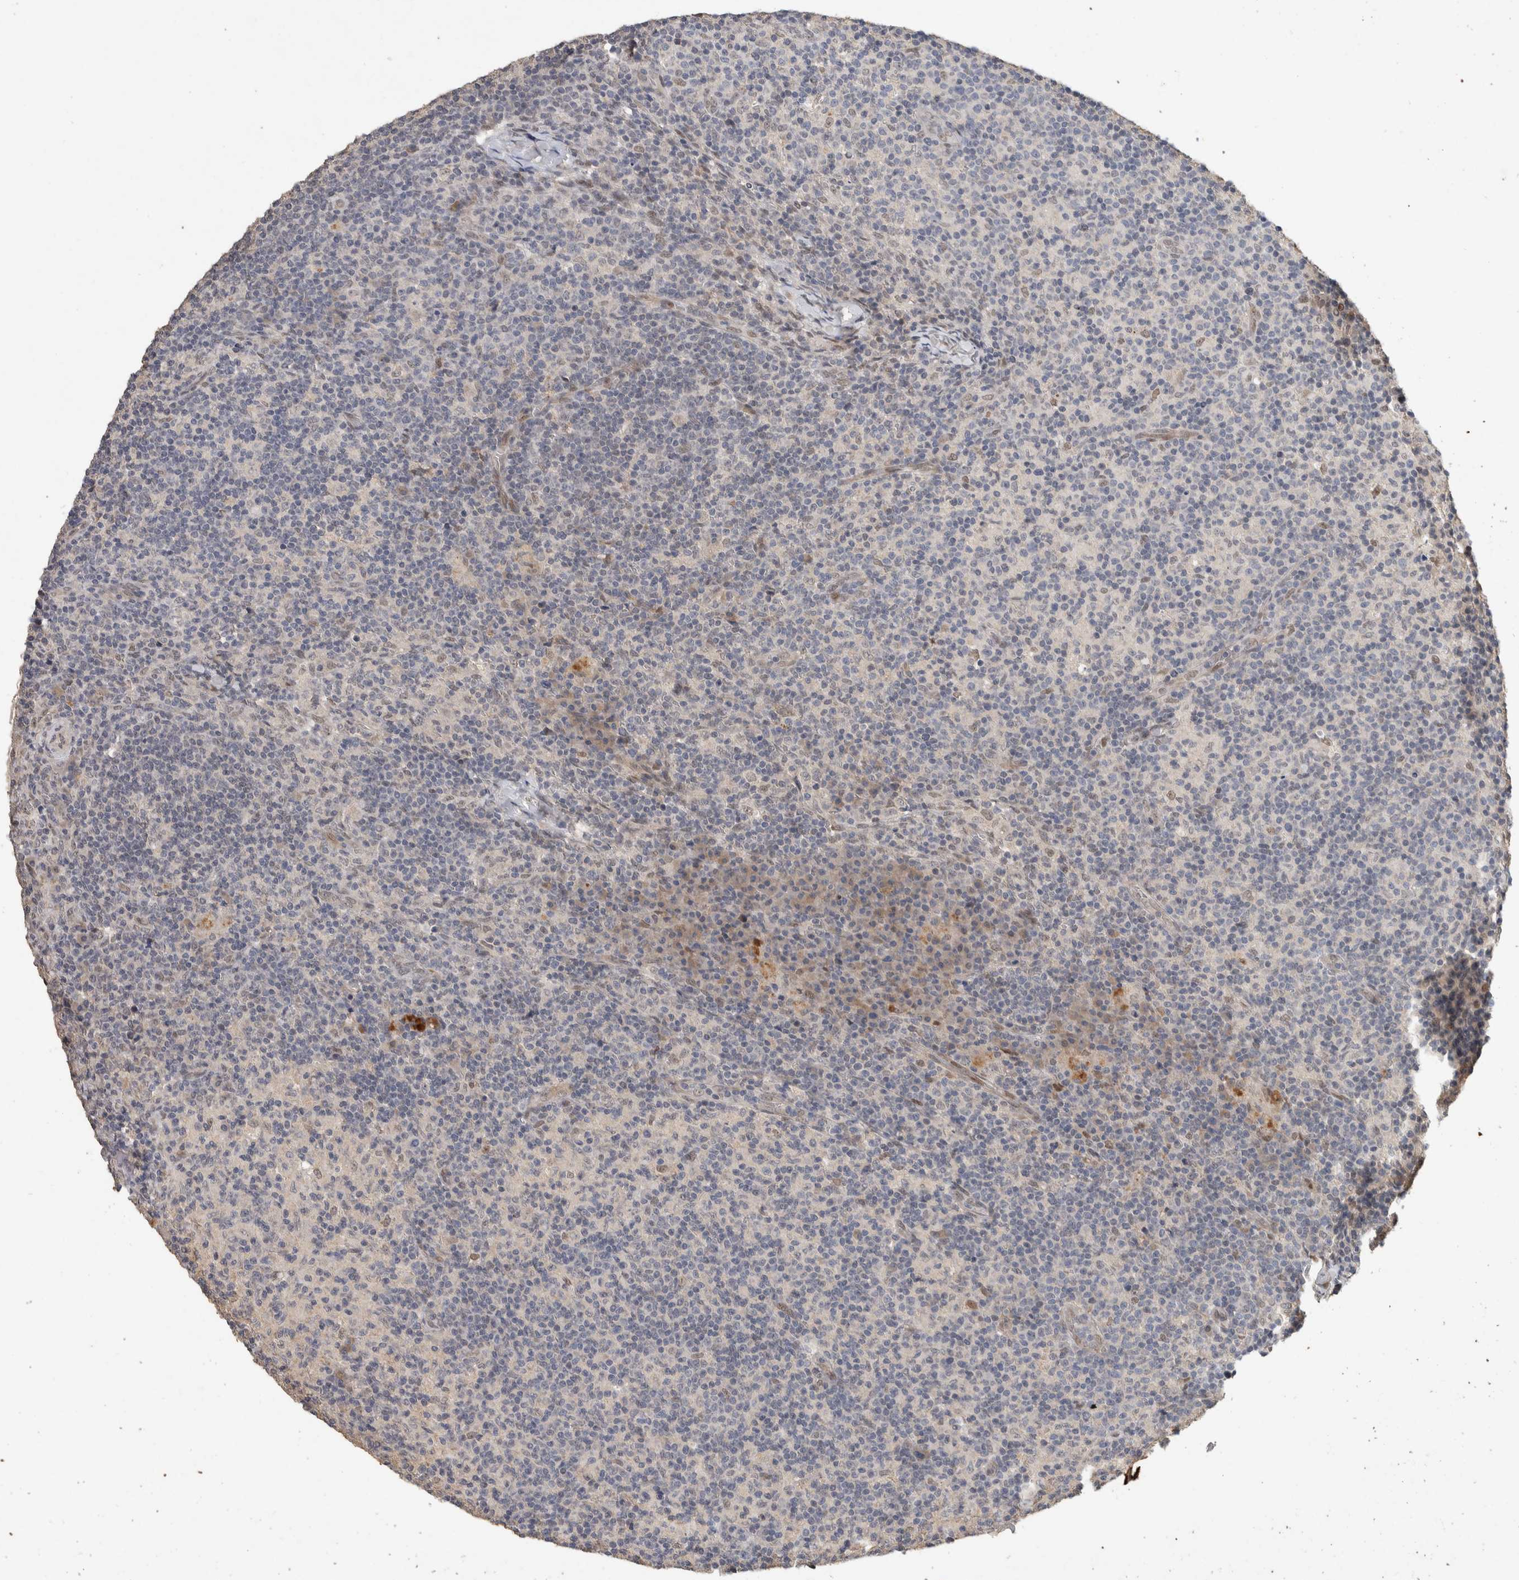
{"staining": {"intensity": "weak", "quantity": "<25%", "location": "nuclear"}, "tissue": "lymph node", "cell_type": "Germinal center cells", "image_type": "normal", "snomed": [{"axis": "morphology", "description": "Normal tissue, NOS"}, {"axis": "morphology", "description": "Inflammation, NOS"}, {"axis": "topography", "description": "Lymph node"}], "caption": "Protein analysis of benign lymph node exhibits no significant expression in germinal center cells. (DAB (3,3'-diaminobenzidine) IHC with hematoxylin counter stain).", "gene": "CYSRT1", "patient": {"sex": "male", "age": 55}}